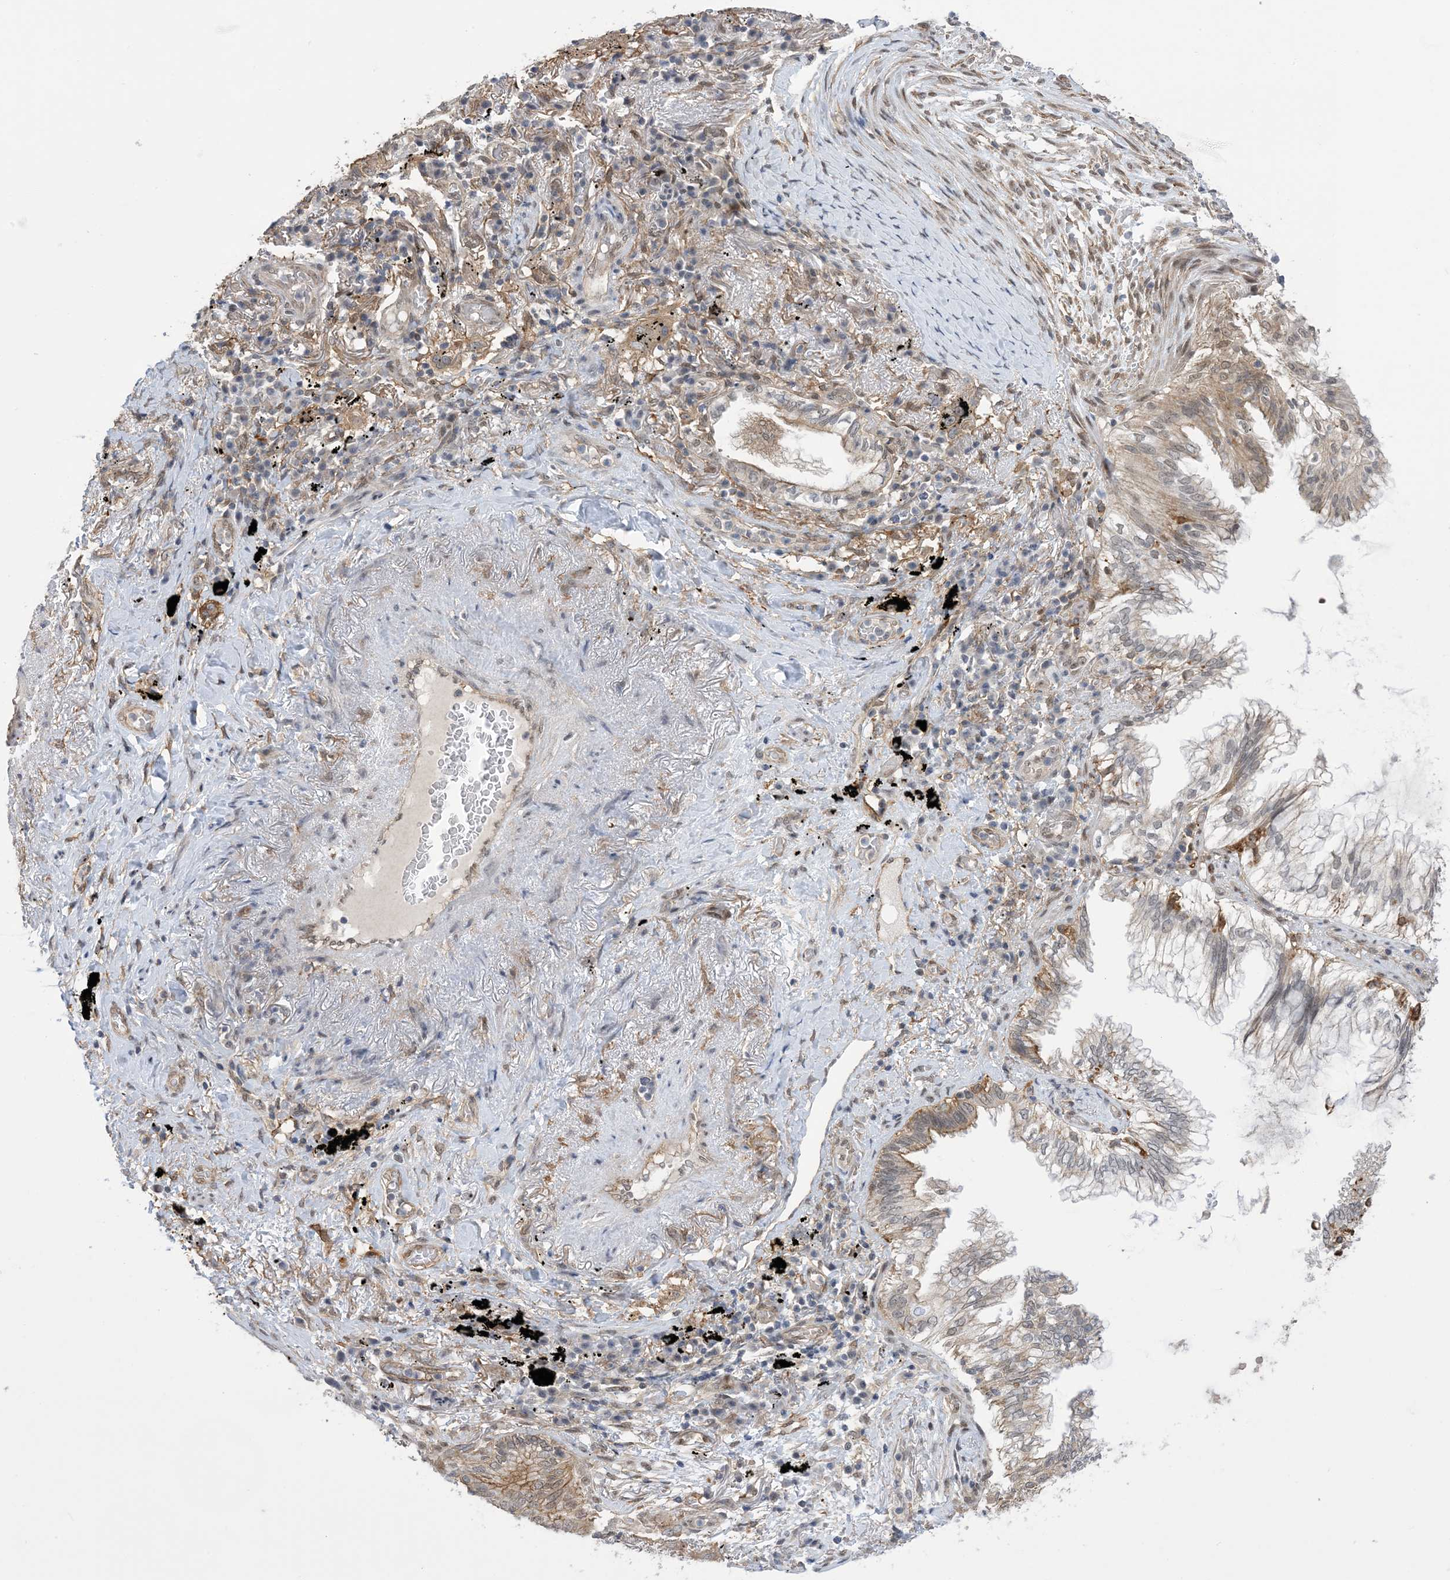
{"staining": {"intensity": "weak", "quantity": "<25%", "location": "cytoplasmic/membranous"}, "tissue": "lung cancer", "cell_type": "Tumor cells", "image_type": "cancer", "snomed": [{"axis": "morphology", "description": "Adenocarcinoma, NOS"}, {"axis": "topography", "description": "Lung"}], "caption": "The histopathology image demonstrates no significant positivity in tumor cells of lung cancer (adenocarcinoma).", "gene": "ZNF8", "patient": {"sex": "female", "age": 70}}